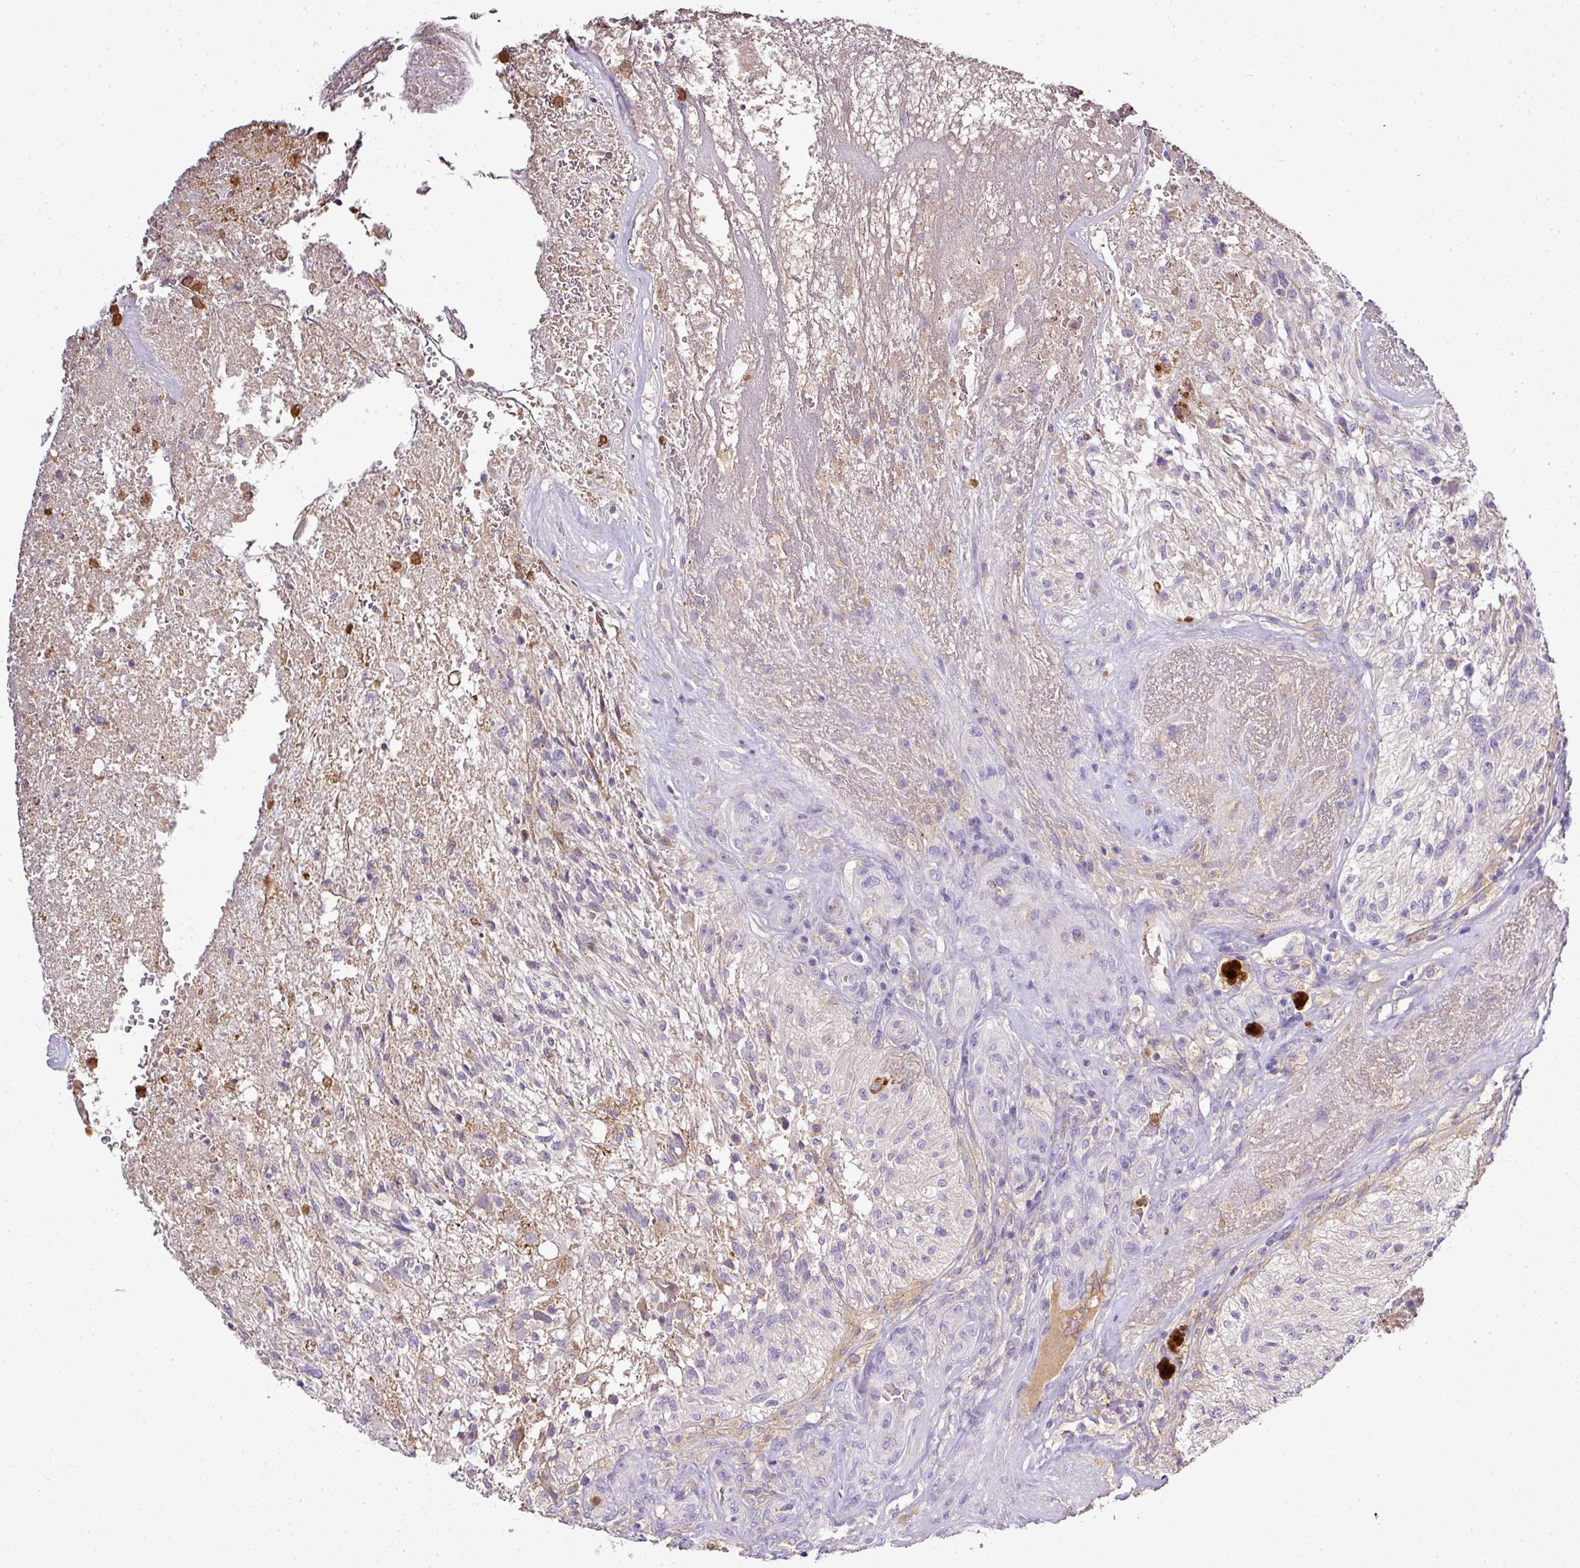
{"staining": {"intensity": "weak", "quantity": "<25%", "location": "cytoplasmic/membranous"}, "tissue": "glioma", "cell_type": "Tumor cells", "image_type": "cancer", "snomed": [{"axis": "morphology", "description": "Glioma, malignant, High grade"}, {"axis": "topography", "description": "Brain"}], "caption": "Glioma stained for a protein using immunohistochemistry reveals no staining tumor cells.", "gene": "CAB39L", "patient": {"sex": "male", "age": 56}}